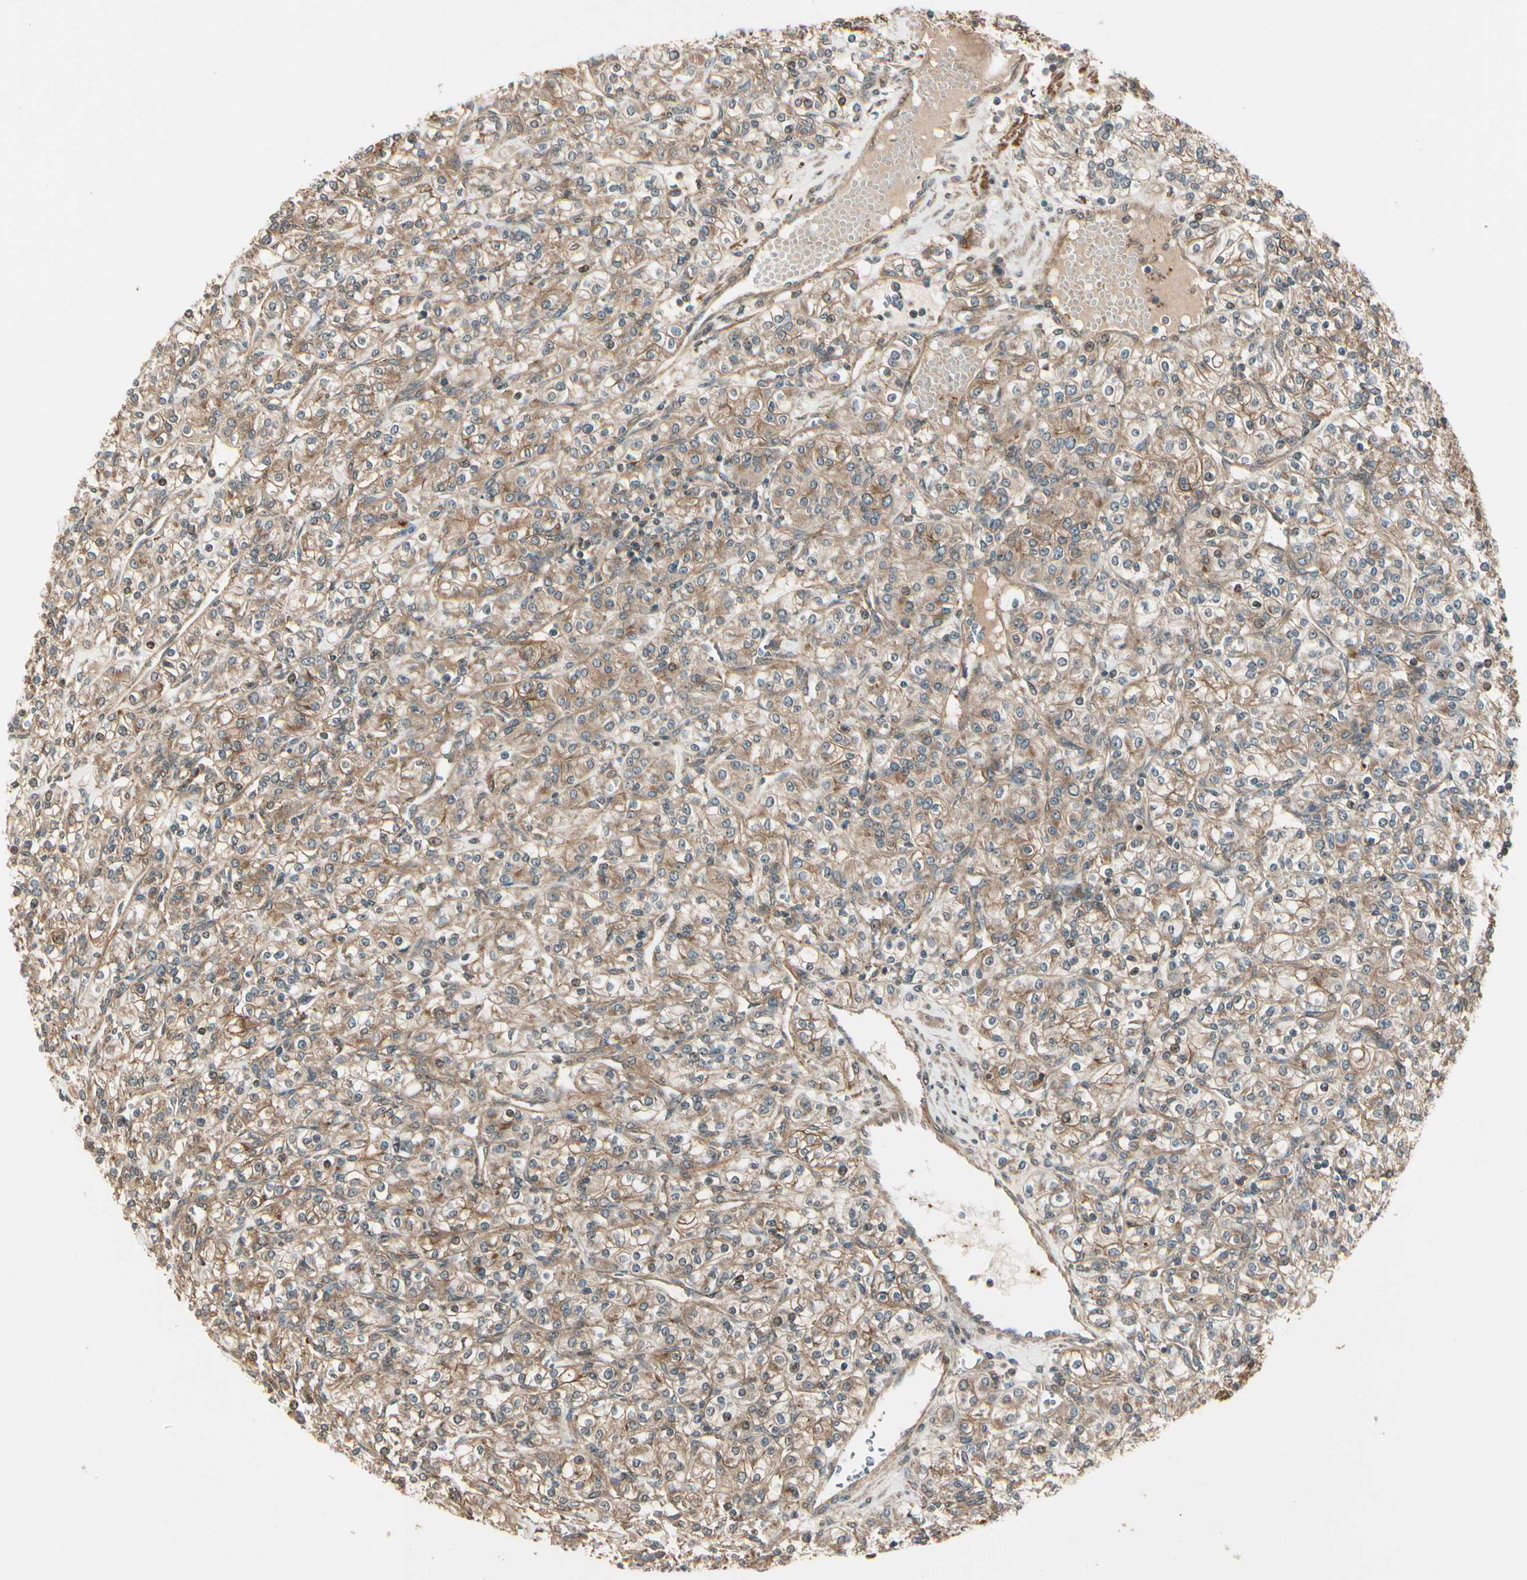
{"staining": {"intensity": "moderate", "quantity": ">75%", "location": "cytoplasmic/membranous"}, "tissue": "renal cancer", "cell_type": "Tumor cells", "image_type": "cancer", "snomed": [{"axis": "morphology", "description": "Adenocarcinoma, NOS"}, {"axis": "topography", "description": "Kidney"}], "caption": "Immunohistochemistry (IHC) staining of adenocarcinoma (renal), which shows medium levels of moderate cytoplasmic/membranous staining in about >75% of tumor cells indicating moderate cytoplasmic/membranous protein positivity. The staining was performed using DAB (3,3'-diaminobenzidine) (brown) for protein detection and nuclei were counterstained in hematoxylin (blue).", "gene": "FKBP15", "patient": {"sex": "male", "age": 77}}